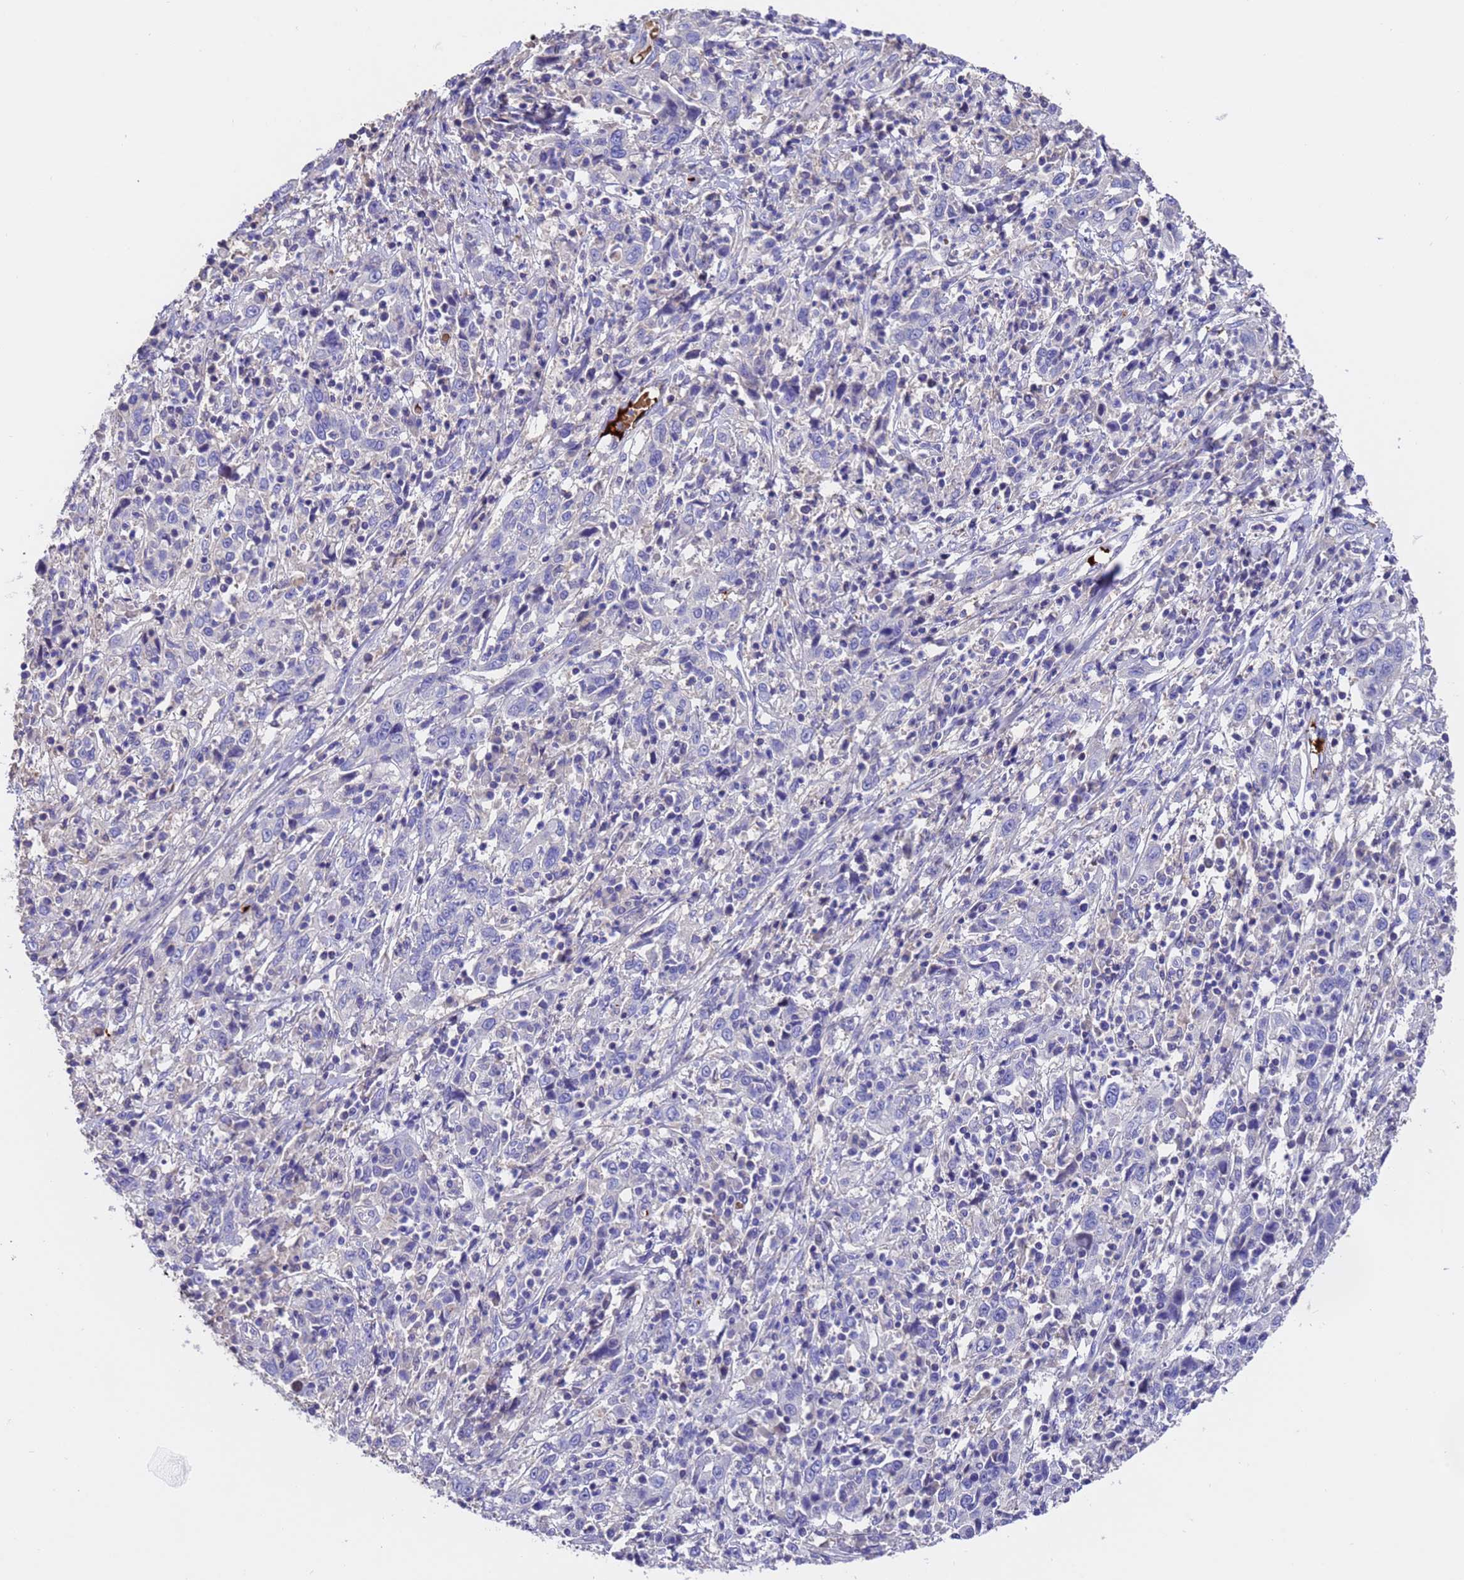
{"staining": {"intensity": "negative", "quantity": "none", "location": "none"}, "tissue": "cervical cancer", "cell_type": "Tumor cells", "image_type": "cancer", "snomed": [{"axis": "morphology", "description": "Squamous cell carcinoma, NOS"}, {"axis": "topography", "description": "Cervix"}], "caption": "A photomicrograph of cervical cancer (squamous cell carcinoma) stained for a protein shows no brown staining in tumor cells.", "gene": "ELP6", "patient": {"sex": "female", "age": 46}}